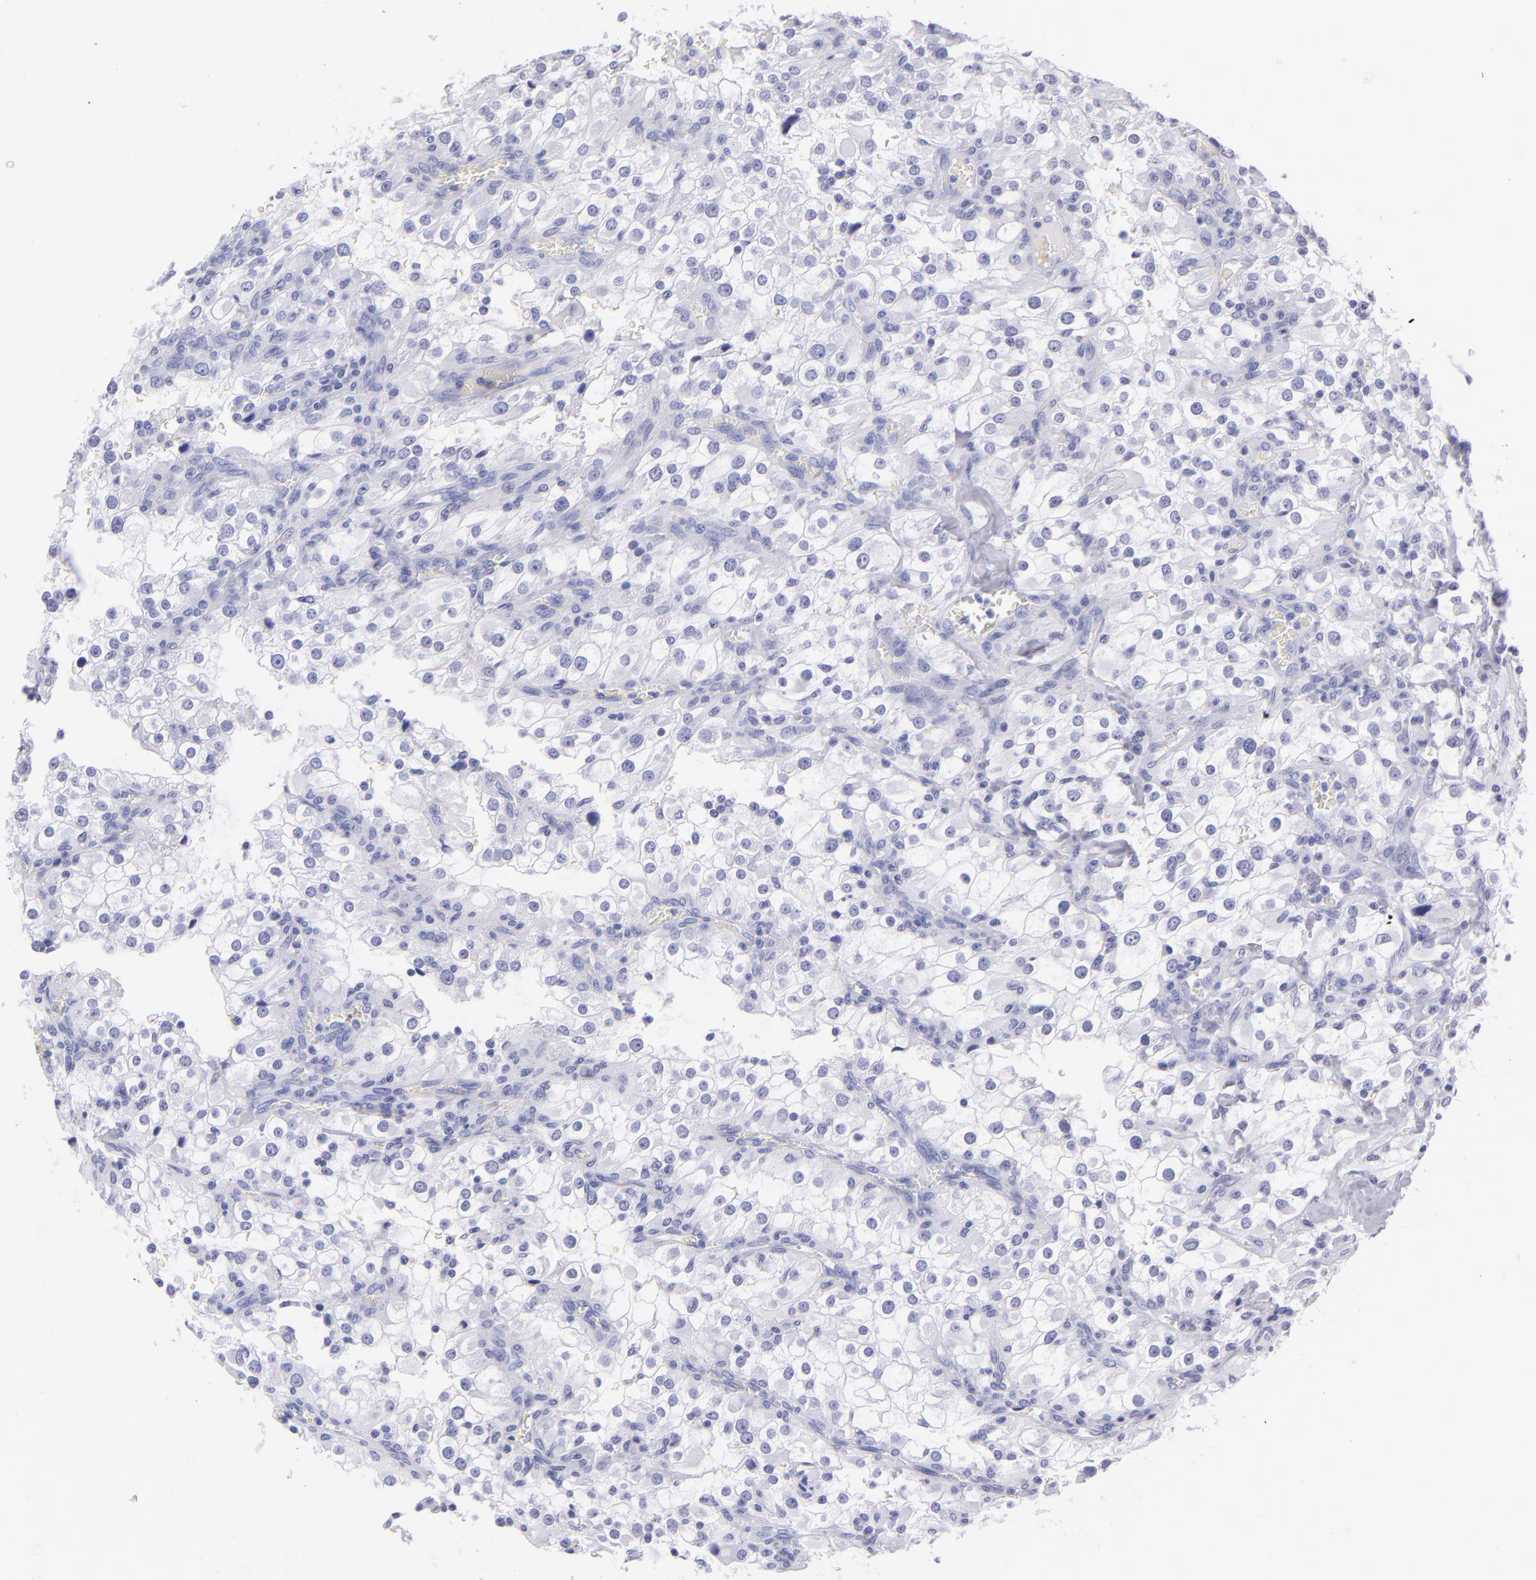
{"staining": {"intensity": "negative", "quantity": "none", "location": "none"}, "tissue": "renal cancer", "cell_type": "Tumor cells", "image_type": "cancer", "snomed": [{"axis": "morphology", "description": "Adenocarcinoma, NOS"}, {"axis": "topography", "description": "Kidney"}], "caption": "DAB immunohistochemical staining of adenocarcinoma (renal) exhibits no significant expression in tumor cells. Brightfield microscopy of immunohistochemistry (IHC) stained with DAB (3,3'-diaminobenzidine) (brown) and hematoxylin (blue), captured at high magnification.", "gene": "PRPH", "patient": {"sex": "female", "age": 52}}